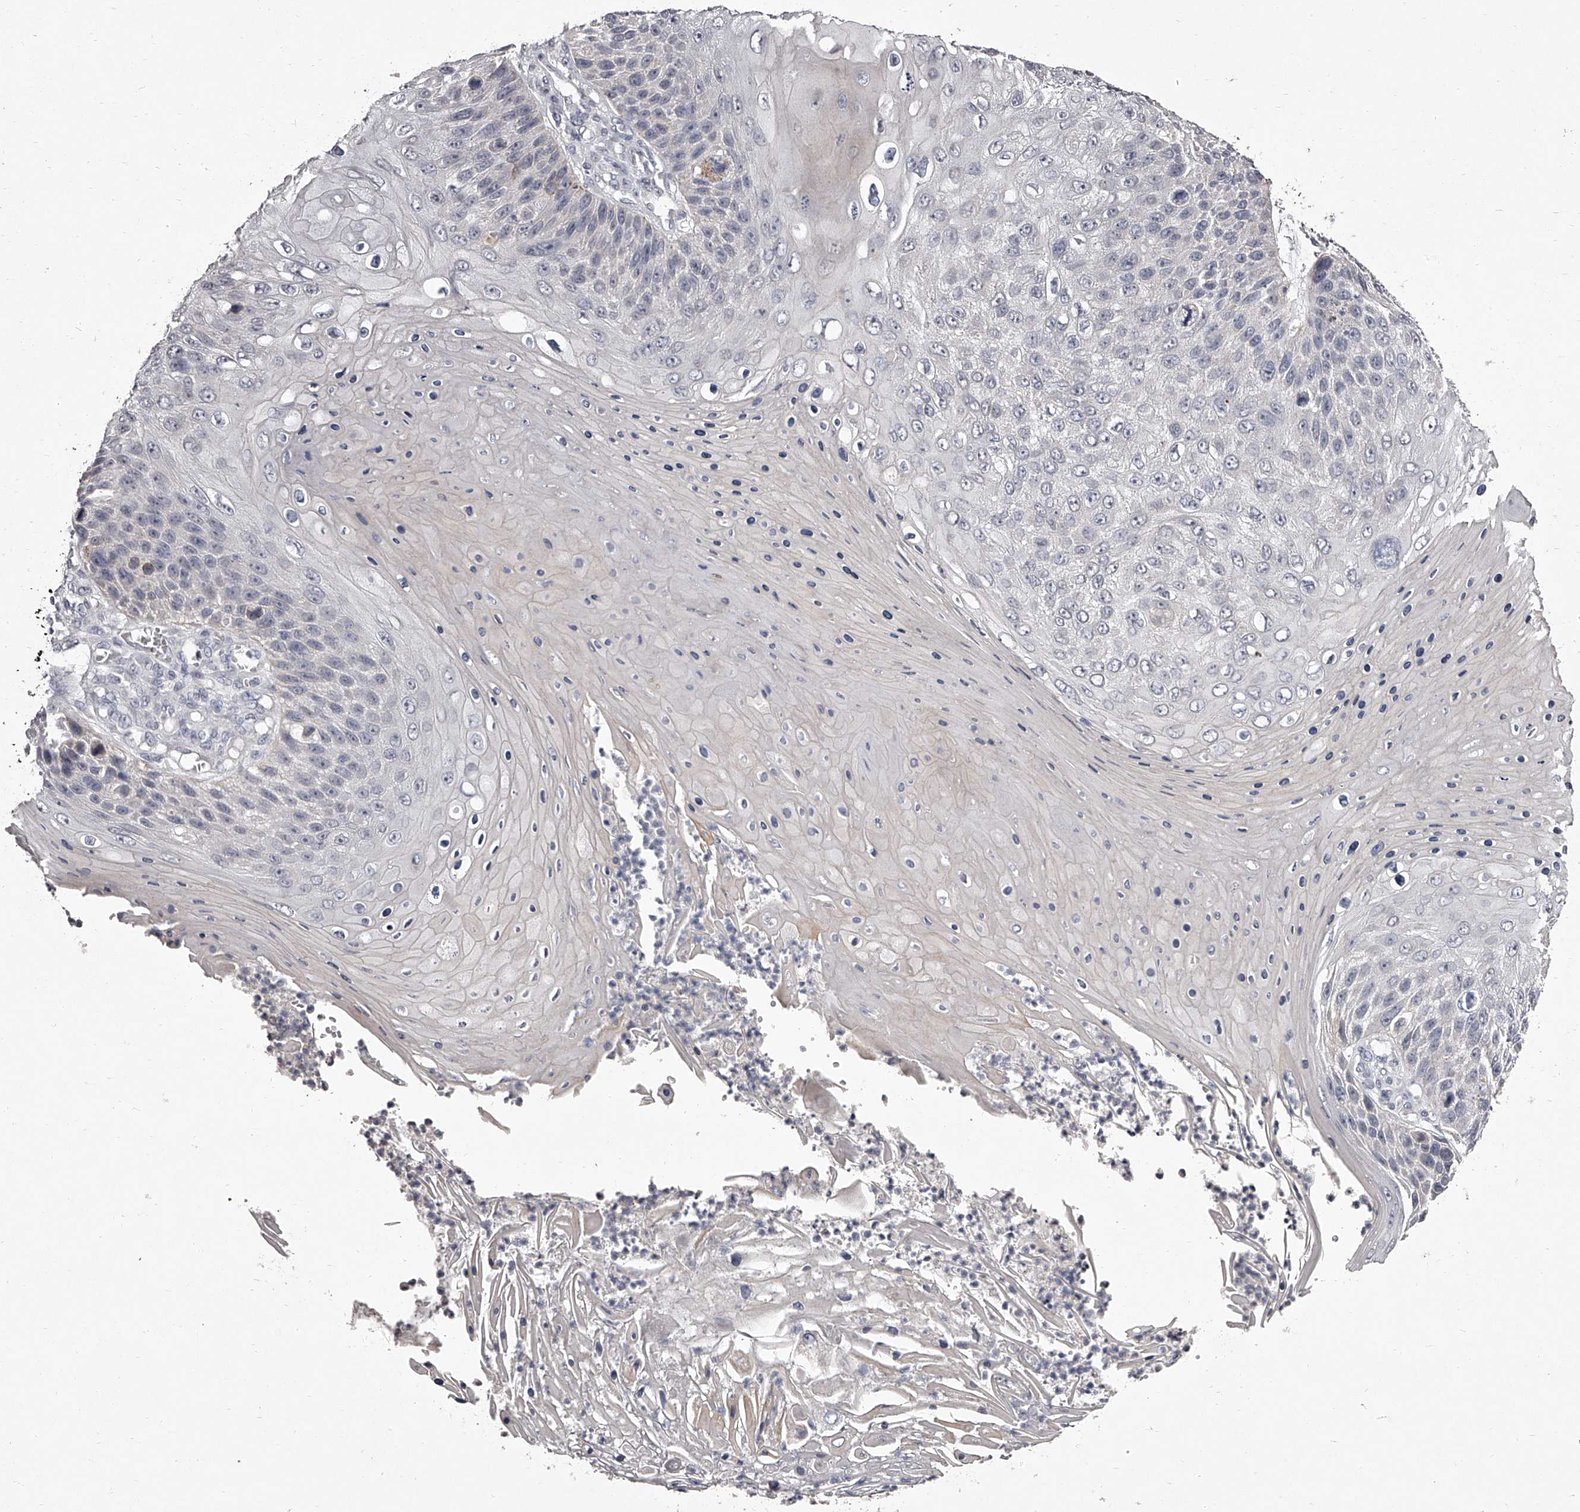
{"staining": {"intensity": "negative", "quantity": "none", "location": "none"}, "tissue": "skin cancer", "cell_type": "Tumor cells", "image_type": "cancer", "snomed": [{"axis": "morphology", "description": "Squamous cell carcinoma, NOS"}, {"axis": "topography", "description": "Skin"}], "caption": "Immunohistochemical staining of human skin squamous cell carcinoma exhibits no significant staining in tumor cells.", "gene": "NT5DC1", "patient": {"sex": "female", "age": 88}}